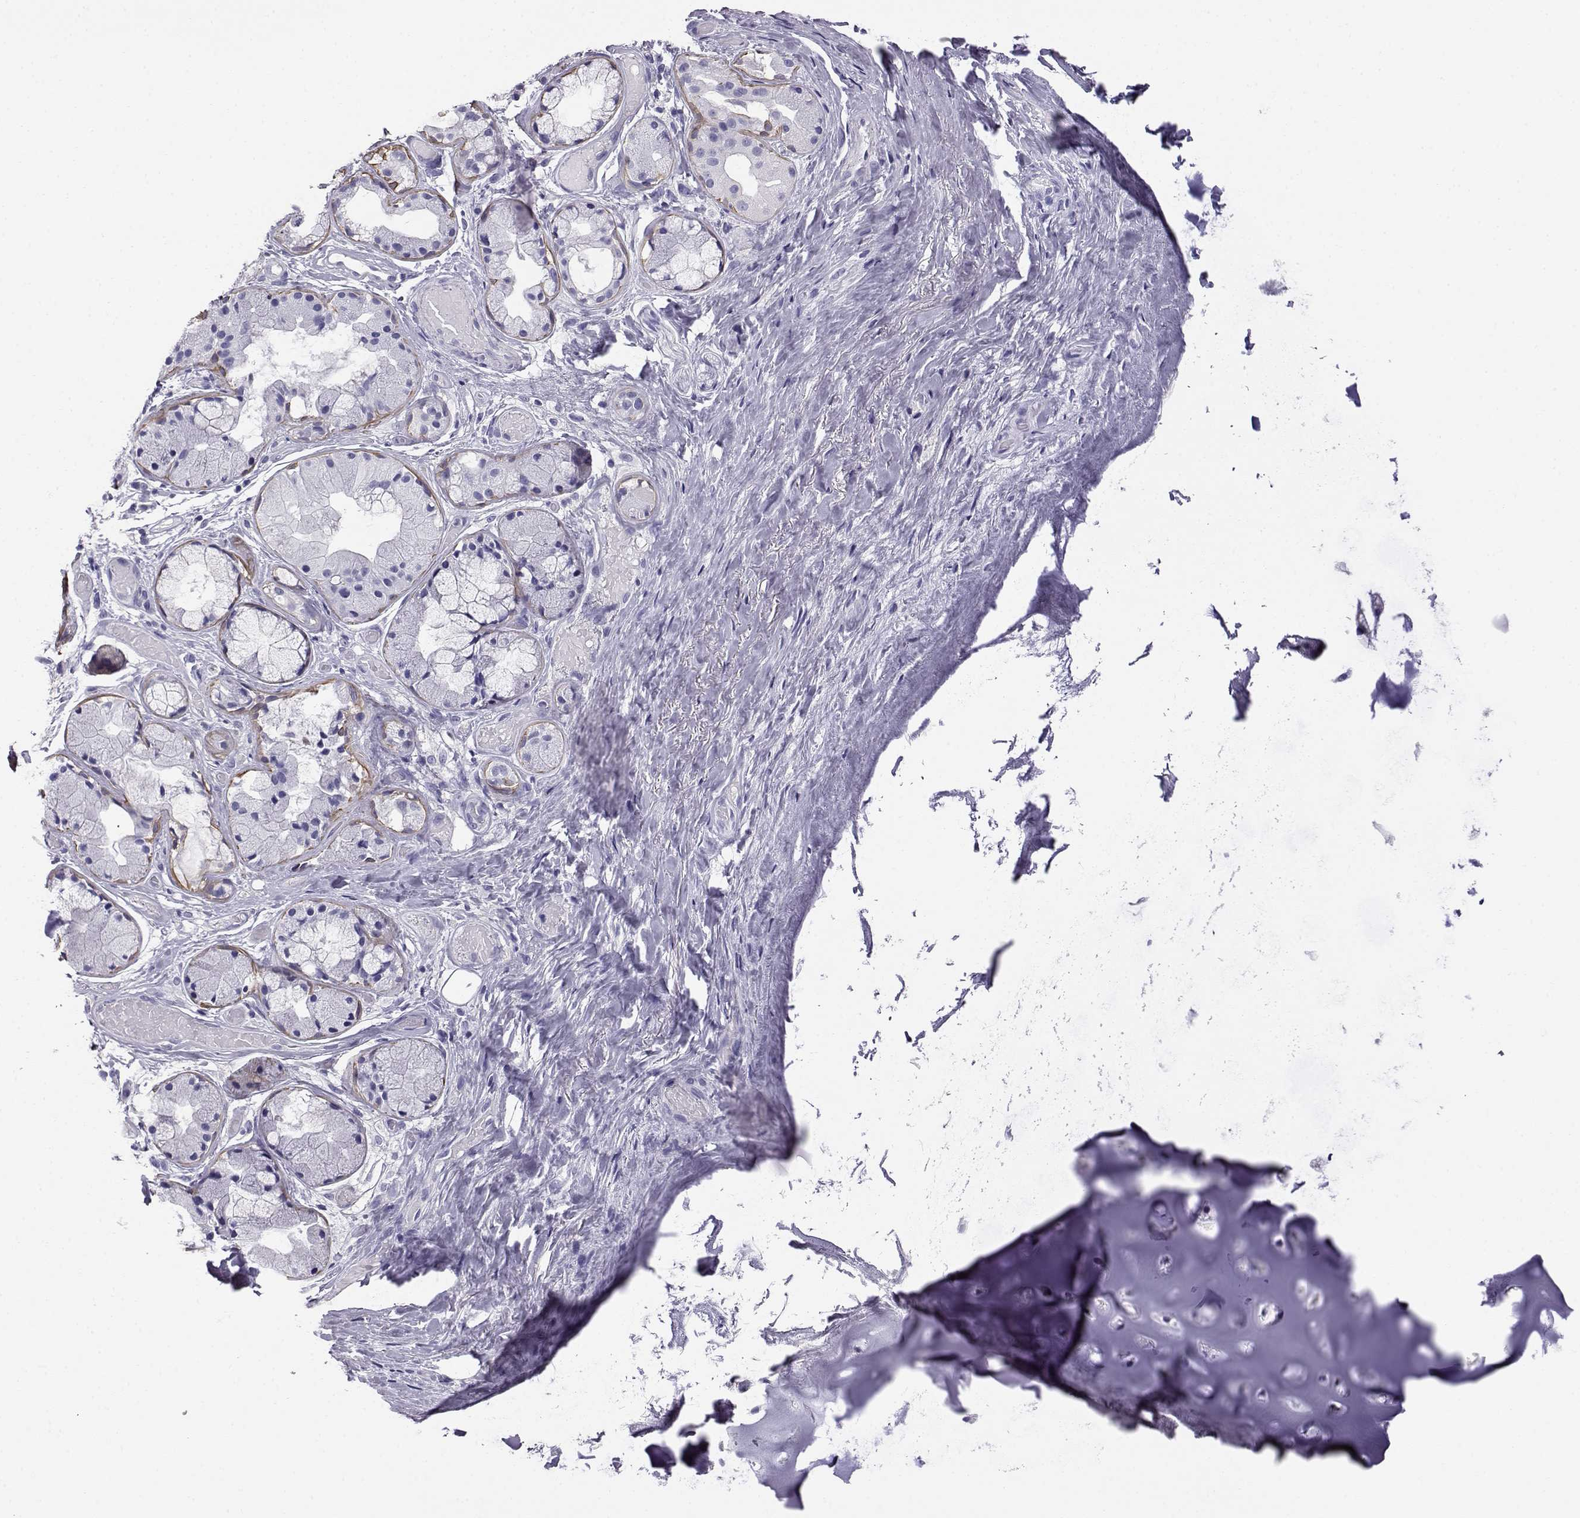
{"staining": {"intensity": "negative", "quantity": "none", "location": "none"}, "tissue": "adipose tissue", "cell_type": "Adipocytes", "image_type": "normal", "snomed": [{"axis": "morphology", "description": "Normal tissue, NOS"}, {"axis": "topography", "description": "Cartilage tissue"}], "caption": "Image shows no significant protein staining in adipocytes of unremarkable adipose tissue.", "gene": "AKR1B1", "patient": {"sex": "male", "age": 62}}